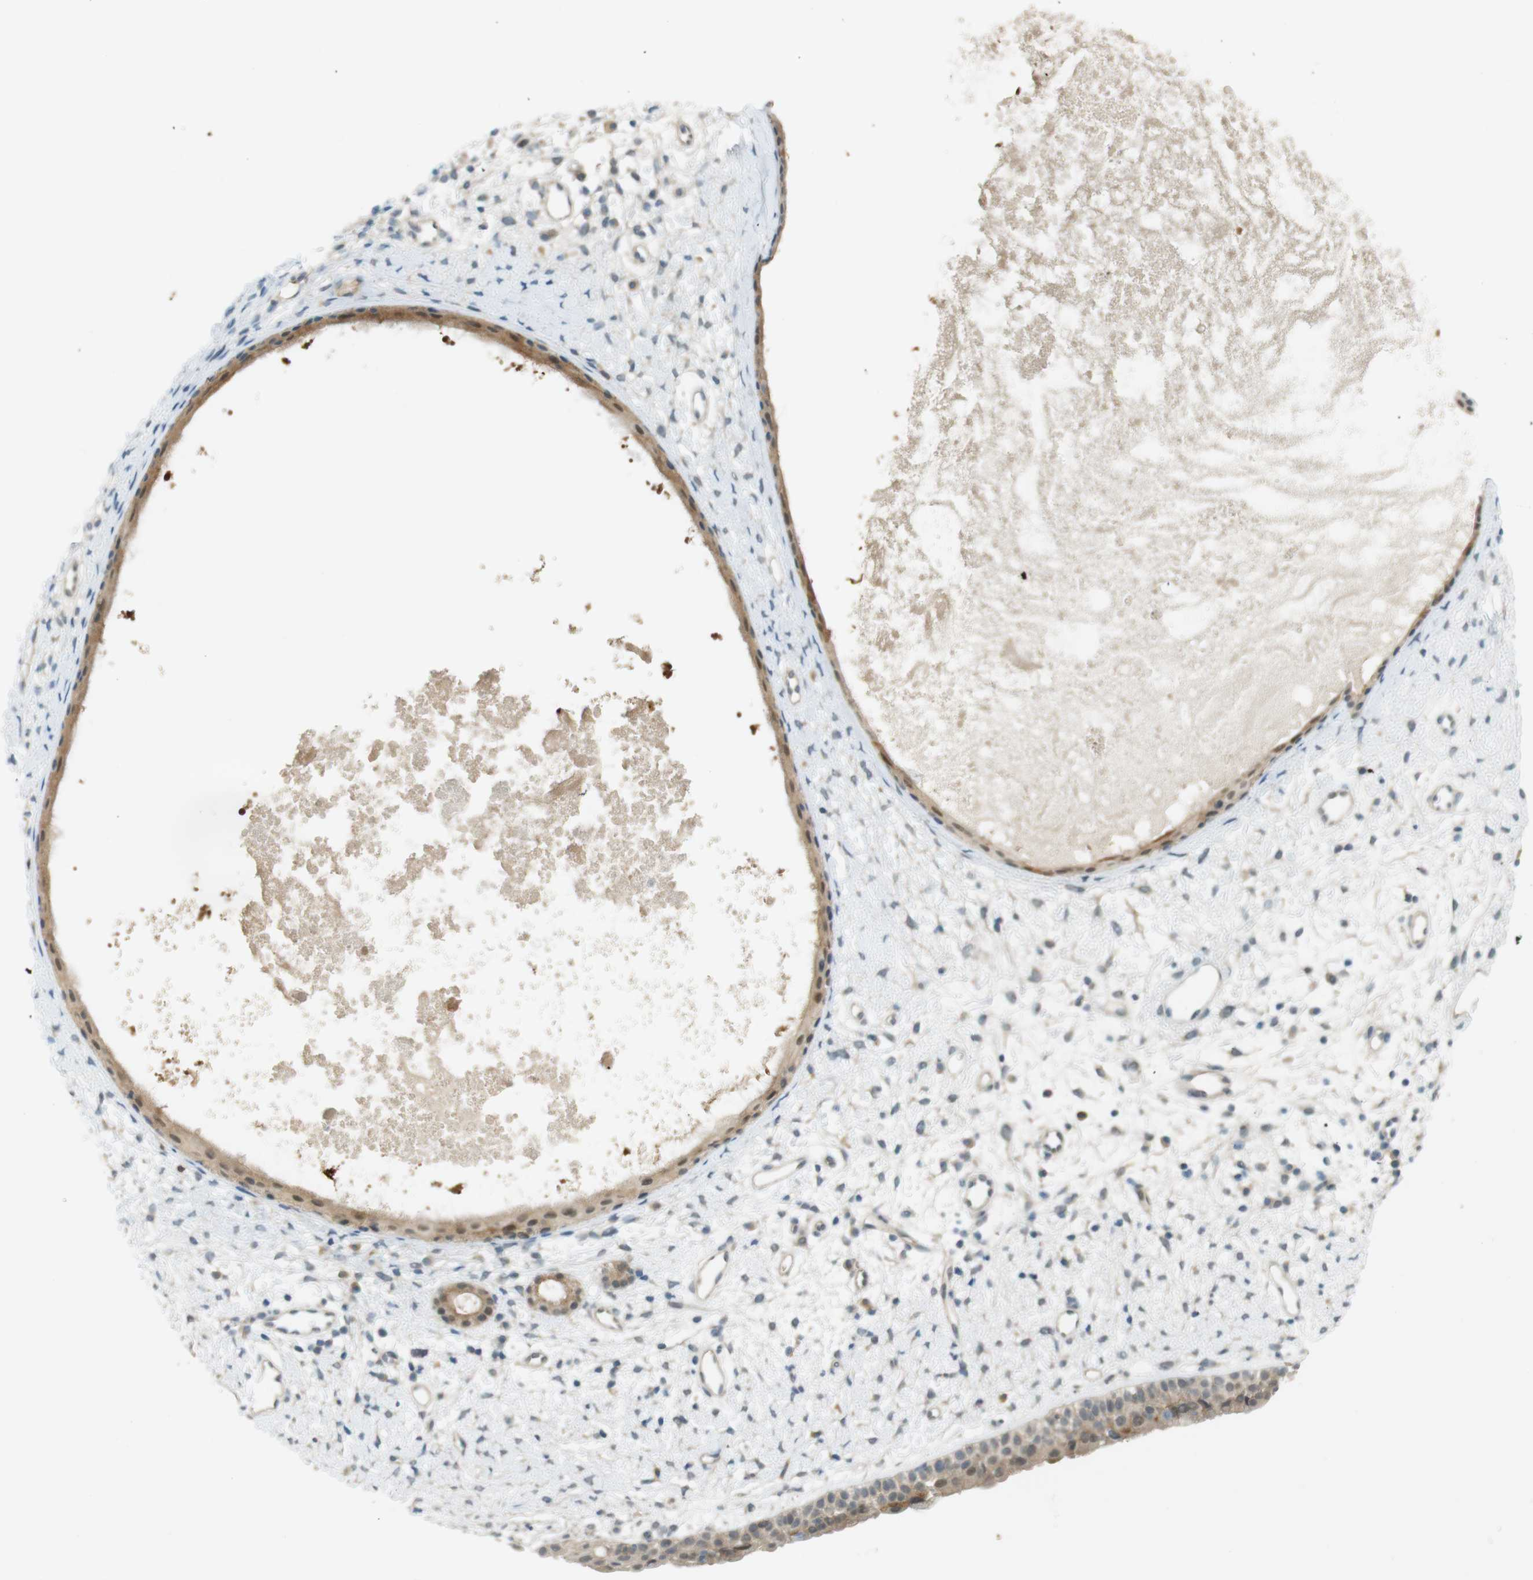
{"staining": {"intensity": "weak", "quantity": "25%-75%", "location": "cytoplasmic/membranous"}, "tissue": "nasopharynx", "cell_type": "Respiratory epithelial cells", "image_type": "normal", "snomed": [{"axis": "morphology", "description": "Normal tissue, NOS"}, {"axis": "topography", "description": "Nasopharynx"}], "caption": "Human nasopharynx stained for a protein (brown) shows weak cytoplasmic/membranous positive positivity in approximately 25%-75% of respiratory epithelial cells.", "gene": "ZDHHC20", "patient": {"sex": "male", "age": 22}}